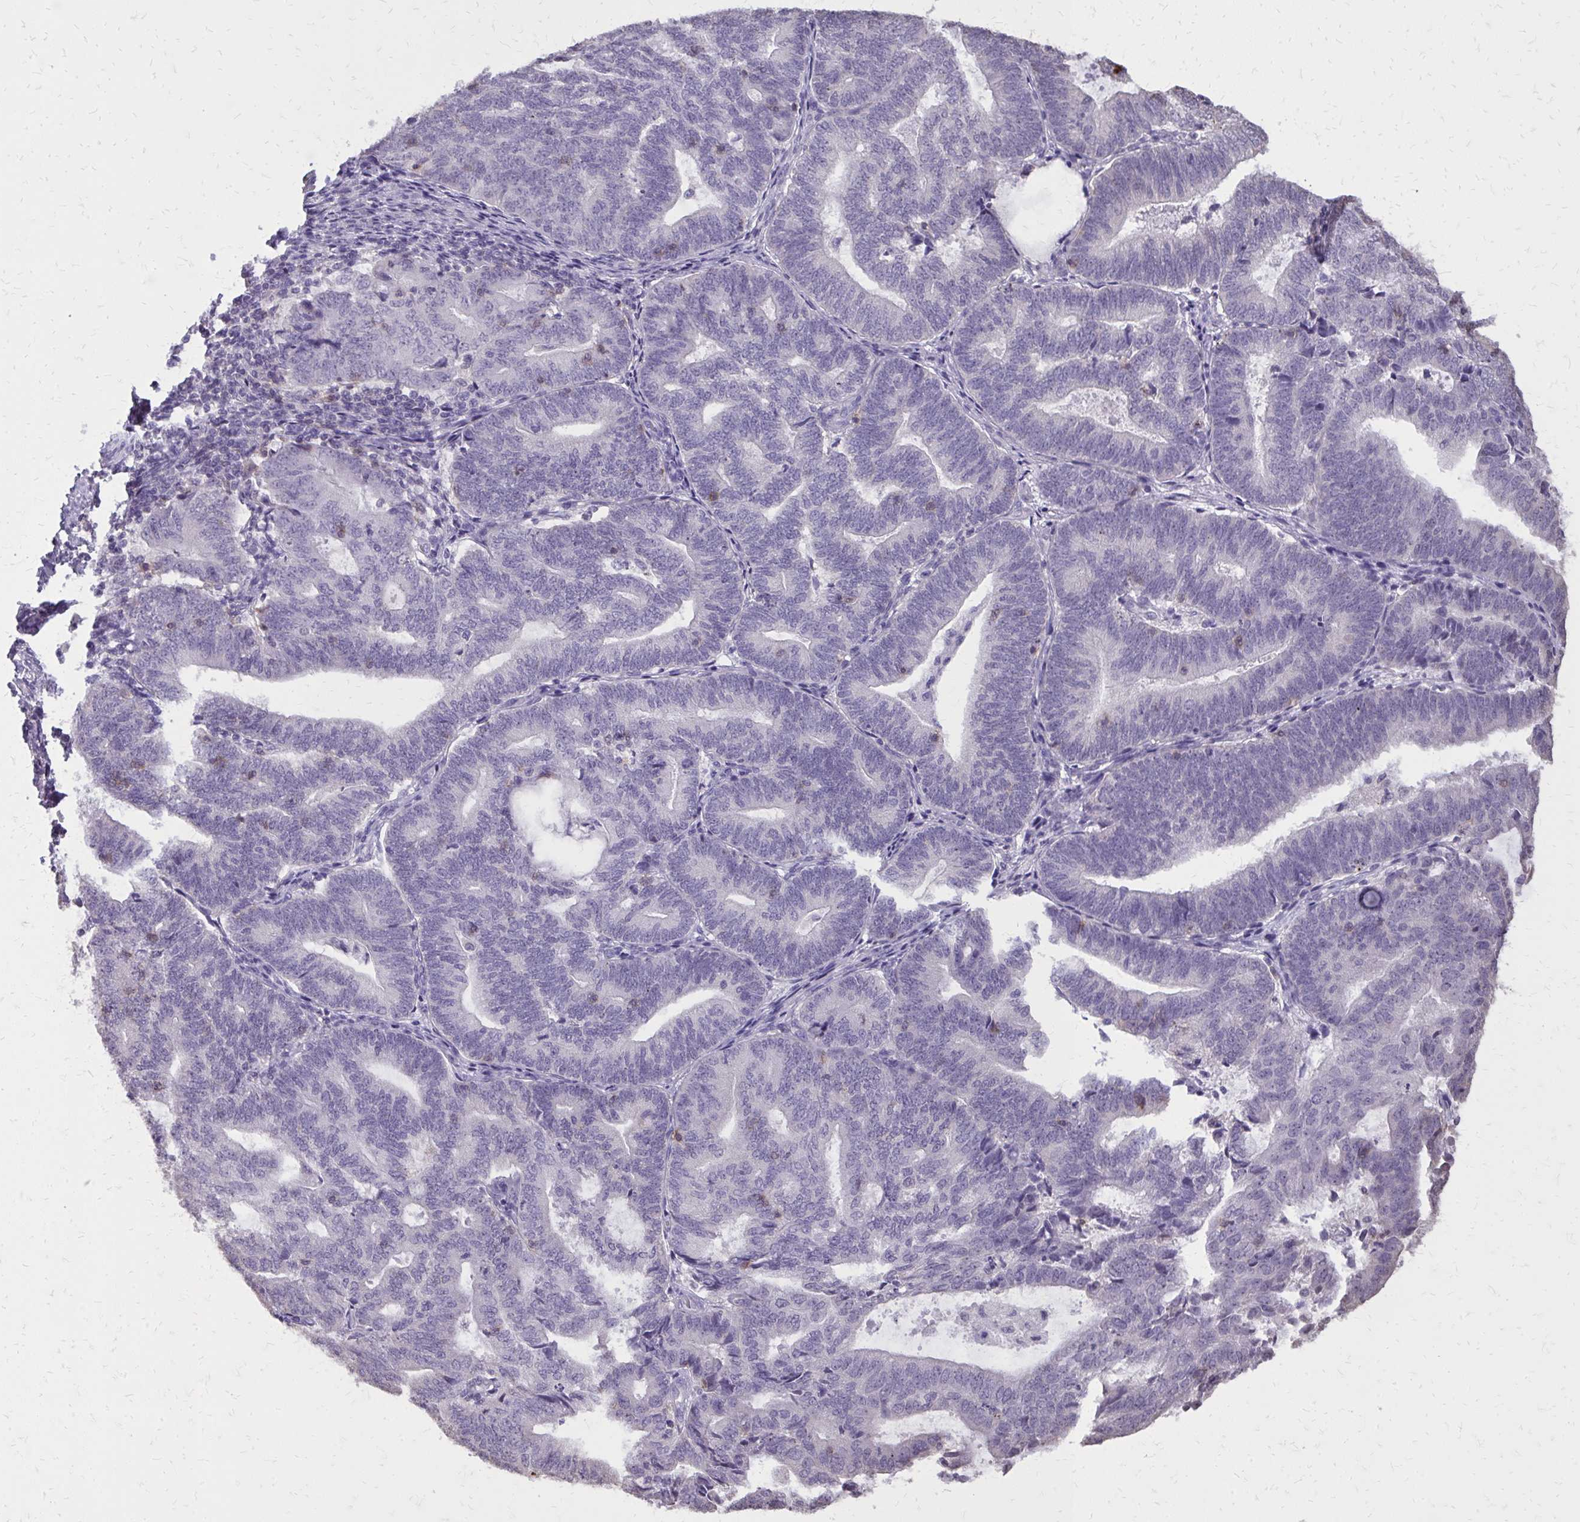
{"staining": {"intensity": "negative", "quantity": "none", "location": "none"}, "tissue": "endometrial cancer", "cell_type": "Tumor cells", "image_type": "cancer", "snomed": [{"axis": "morphology", "description": "Adenocarcinoma, NOS"}, {"axis": "topography", "description": "Endometrium"}], "caption": "Adenocarcinoma (endometrial) was stained to show a protein in brown. There is no significant positivity in tumor cells. Nuclei are stained in blue.", "gene": "AKAP5", "patient": {"sex": "female", "age": 70}}